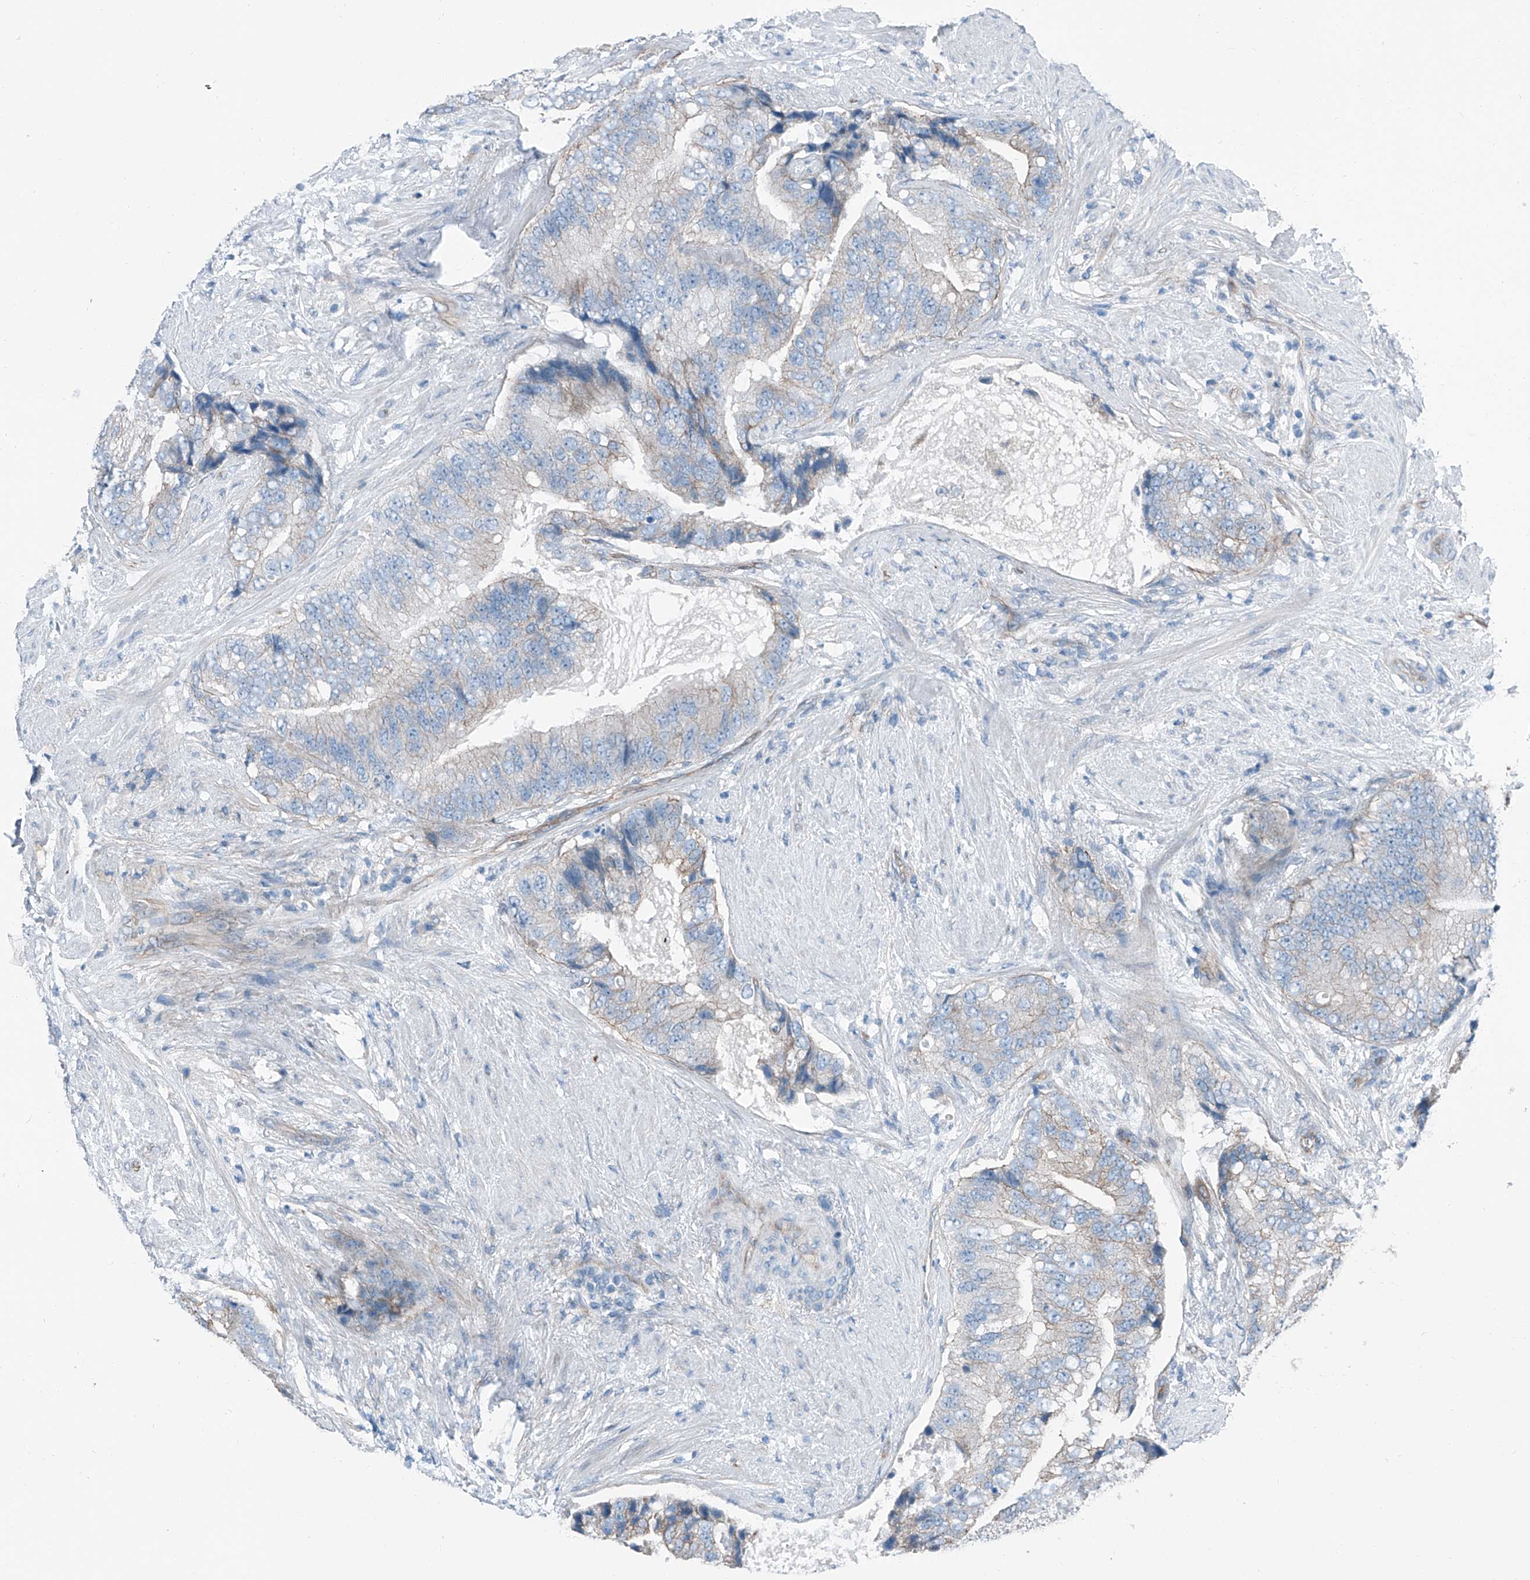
{"staining": {"intensity": "weak", "quantity": "25%-75%", "location": "cytoplasmic/membranous"}, "tissue": "prostate cancer", "cell_type": "Tumor cells", "image_type": "cancer", "snomed": [{"axis": "morphology", "description": "Adenocarcinoma, High grade"}, {"axis": "topography", "description": "Prostate"}], "caption": "Tumor cells exhibit low levels of weak cytoplasmic/membranous expression in approximately 25%-75% of cells in human prostate cancer (high-grade adenocarcinoma).", "gene": "THEMIS2", "patient": {"sex": "male", "age": 70}}